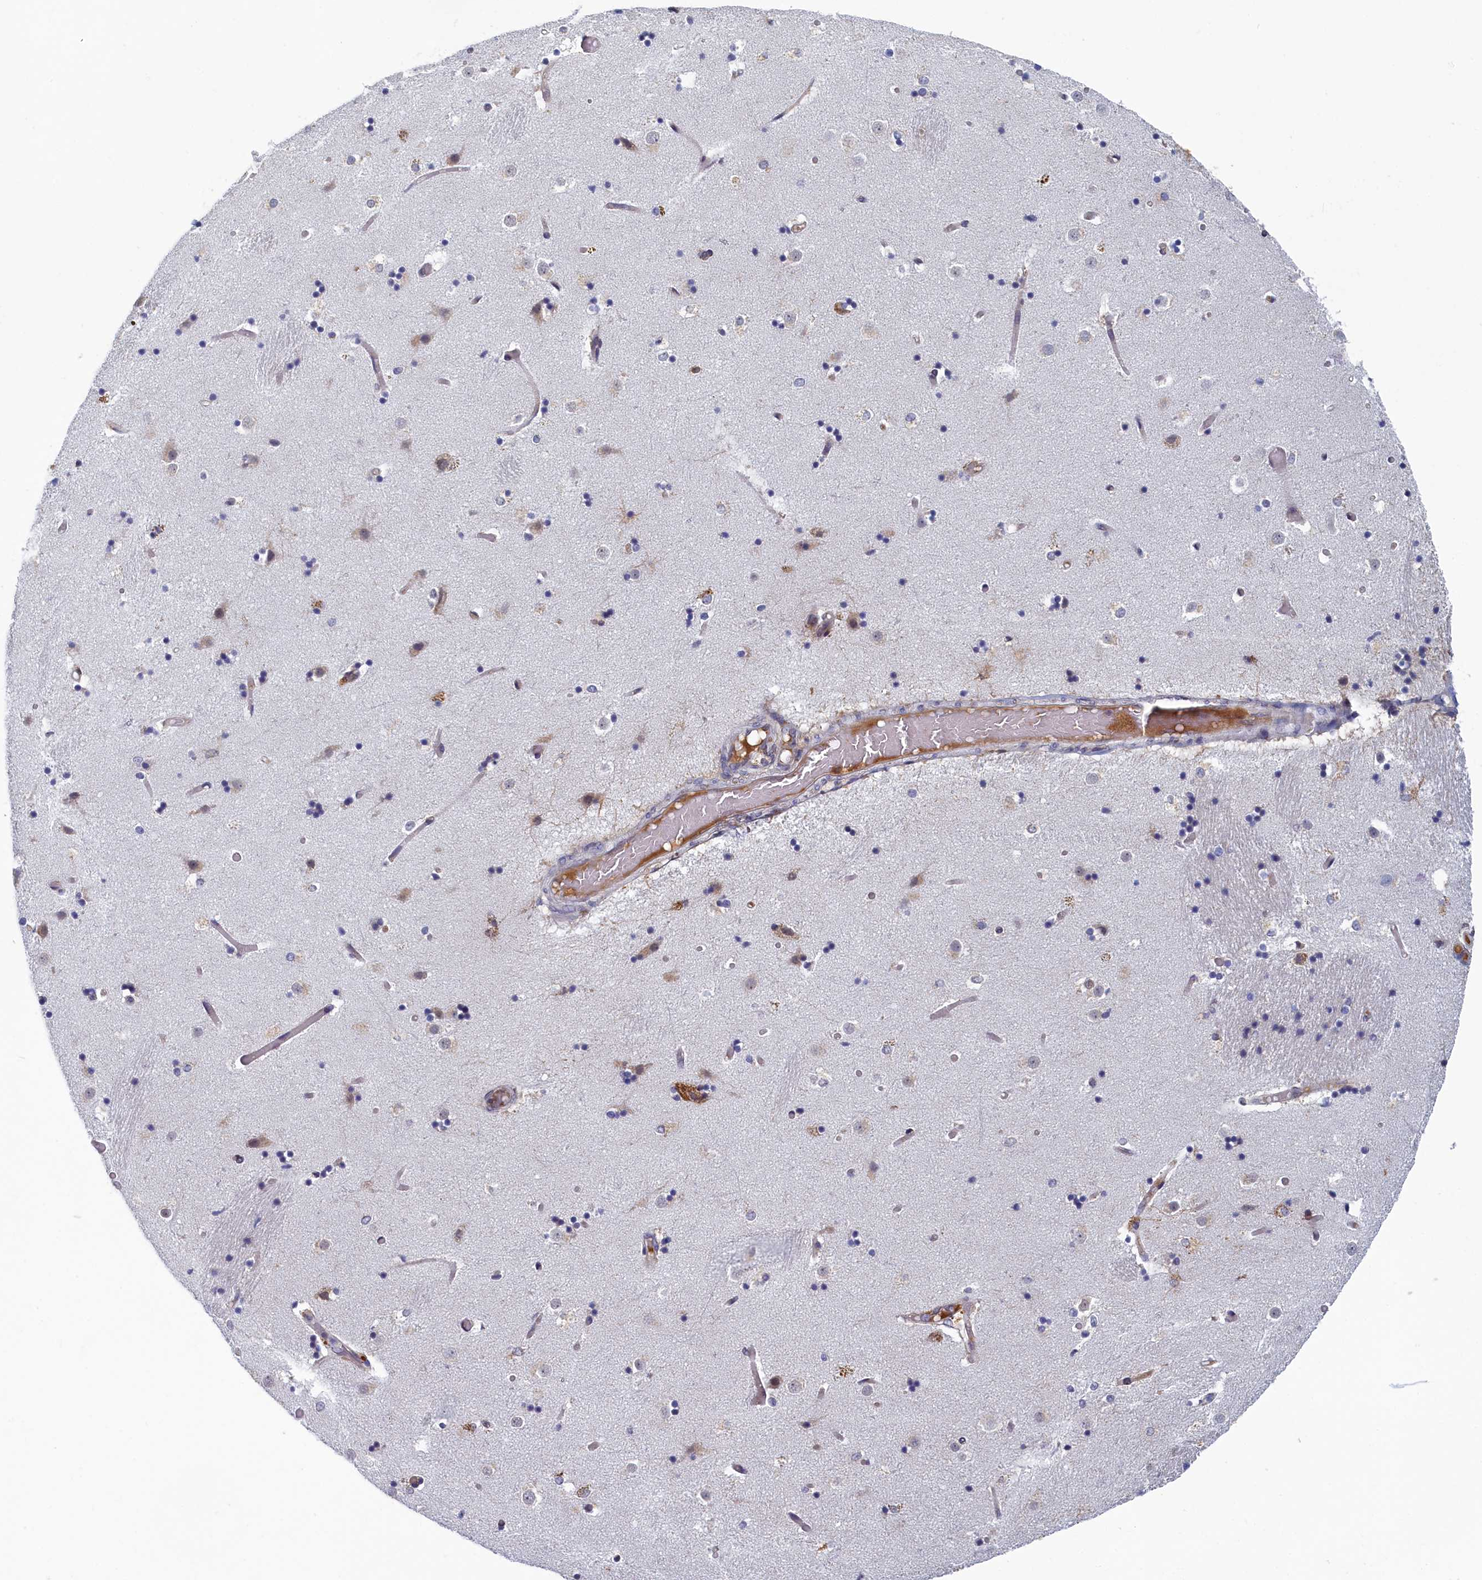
{"staining": {"intensity": "weak", "quantity": "<25%", "location": "cytoplasmic/membranous"}, "tissue": "caudate", "cell_type": "Glial cells", "image_type": "normal", "snomed": [{"axis": "morphology", "description": "Normal tissue, NOS"}, {"axis": "topography", "description": "Lateral ventricle wall"}], "caption": "DAB (3,3'-diaminobenzidine) immunohistochemical staining of unremarkable caudate shows no significant staining in glial cells. (Immunohistochemistry, brightfield microscopy, high magnification).", "gene": "DNAJC17", "patient": {"sex": "female", "age": 52}}